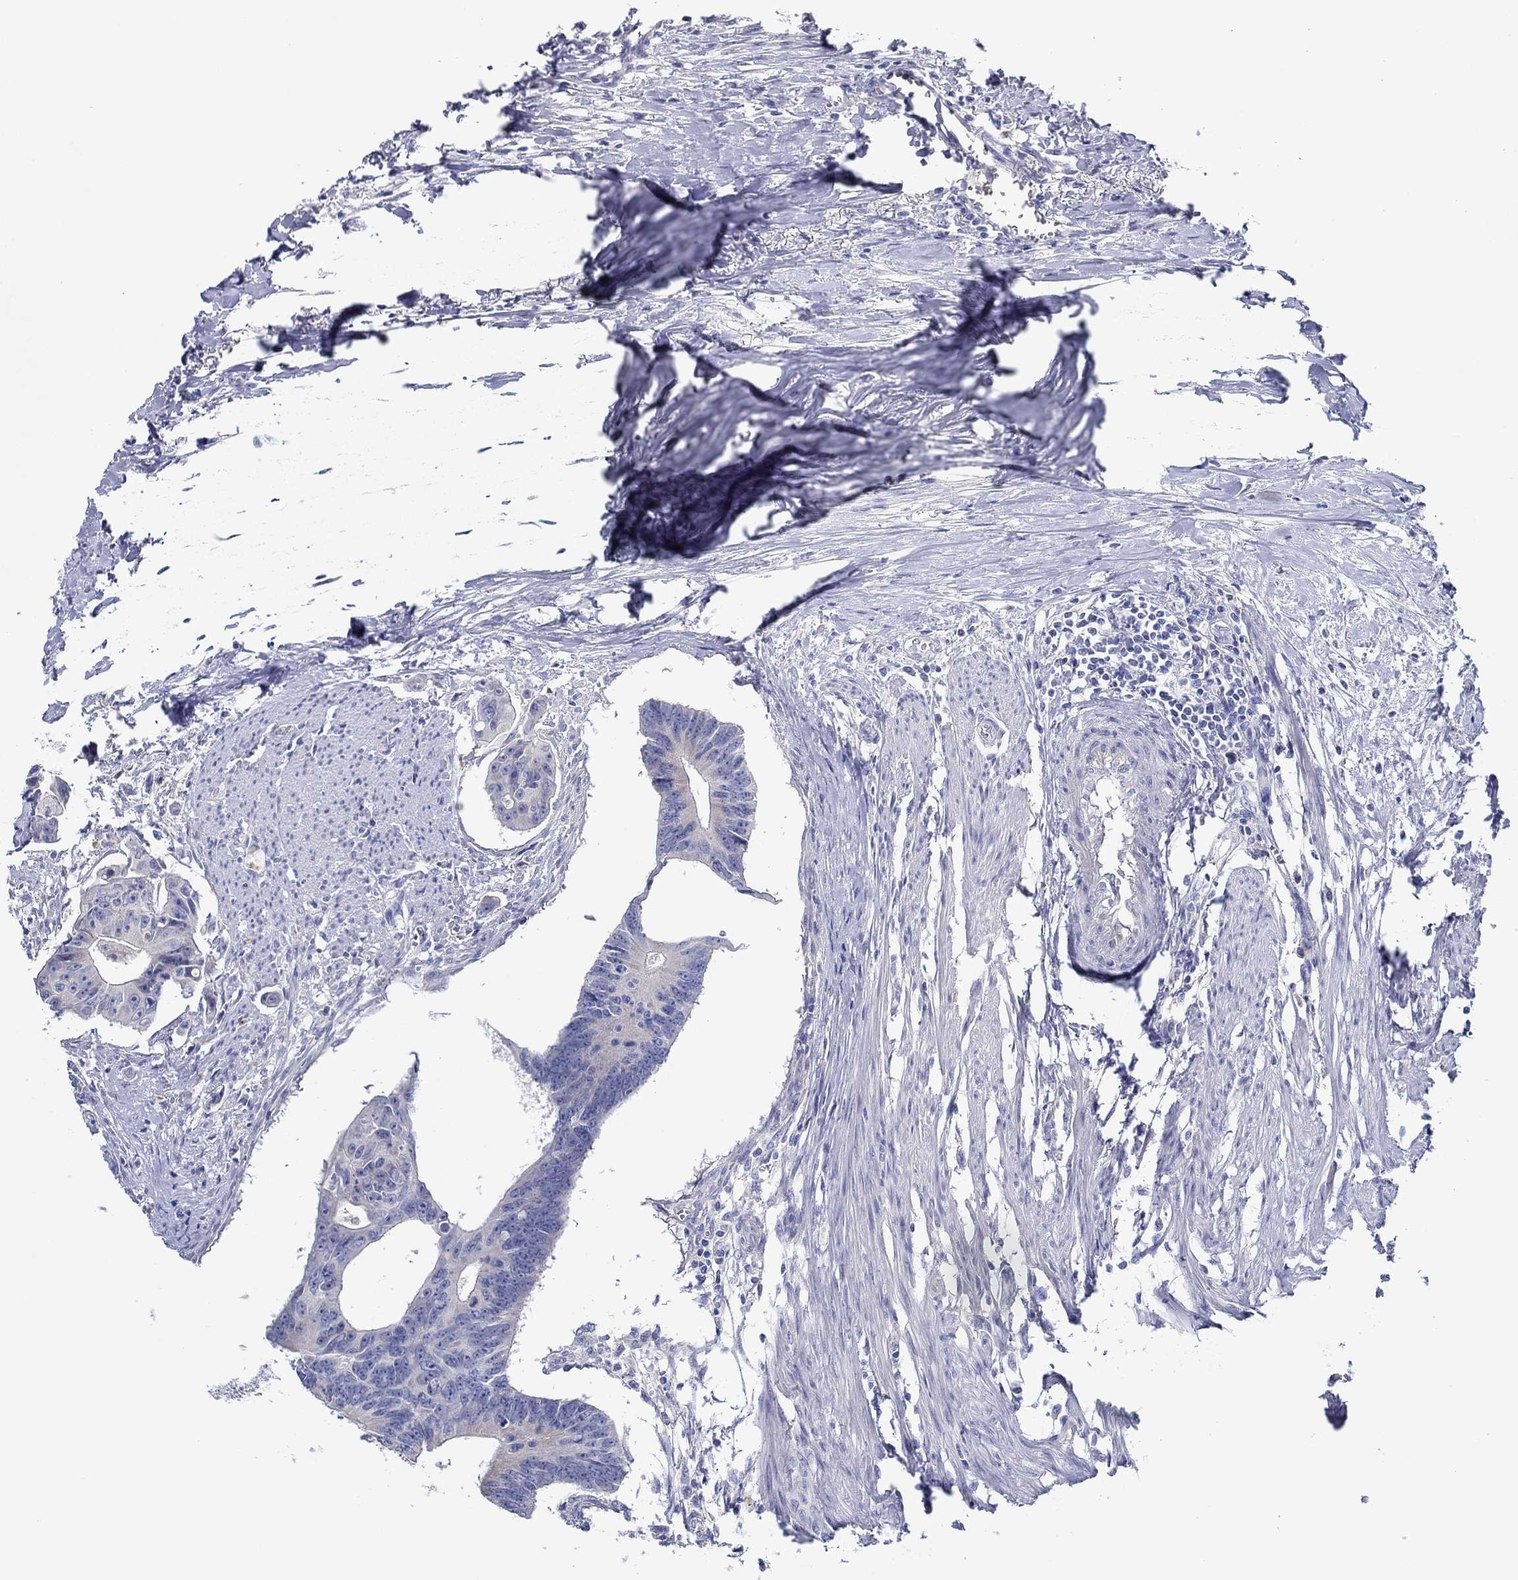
{"staining": {"intensity": "negative", "quantity": "none", "location": "none"}, "tissue": "colorectal cancer", "cell_type": "Tumor cells", "image_type": "cancer", "snomed": [{"axis": "morphology", "description": "Adenocarcinoma, NOS"}, {"axis": "topography", "description": "Colon"}], "caption": "An IHC histopathology image of colorectal adenocarcinoma is shown. There is no staining in tumor cells of colorectal adenocarcinoma.", "gene": "CFAP61", "patient": {"sex": "male", "age": 70}}